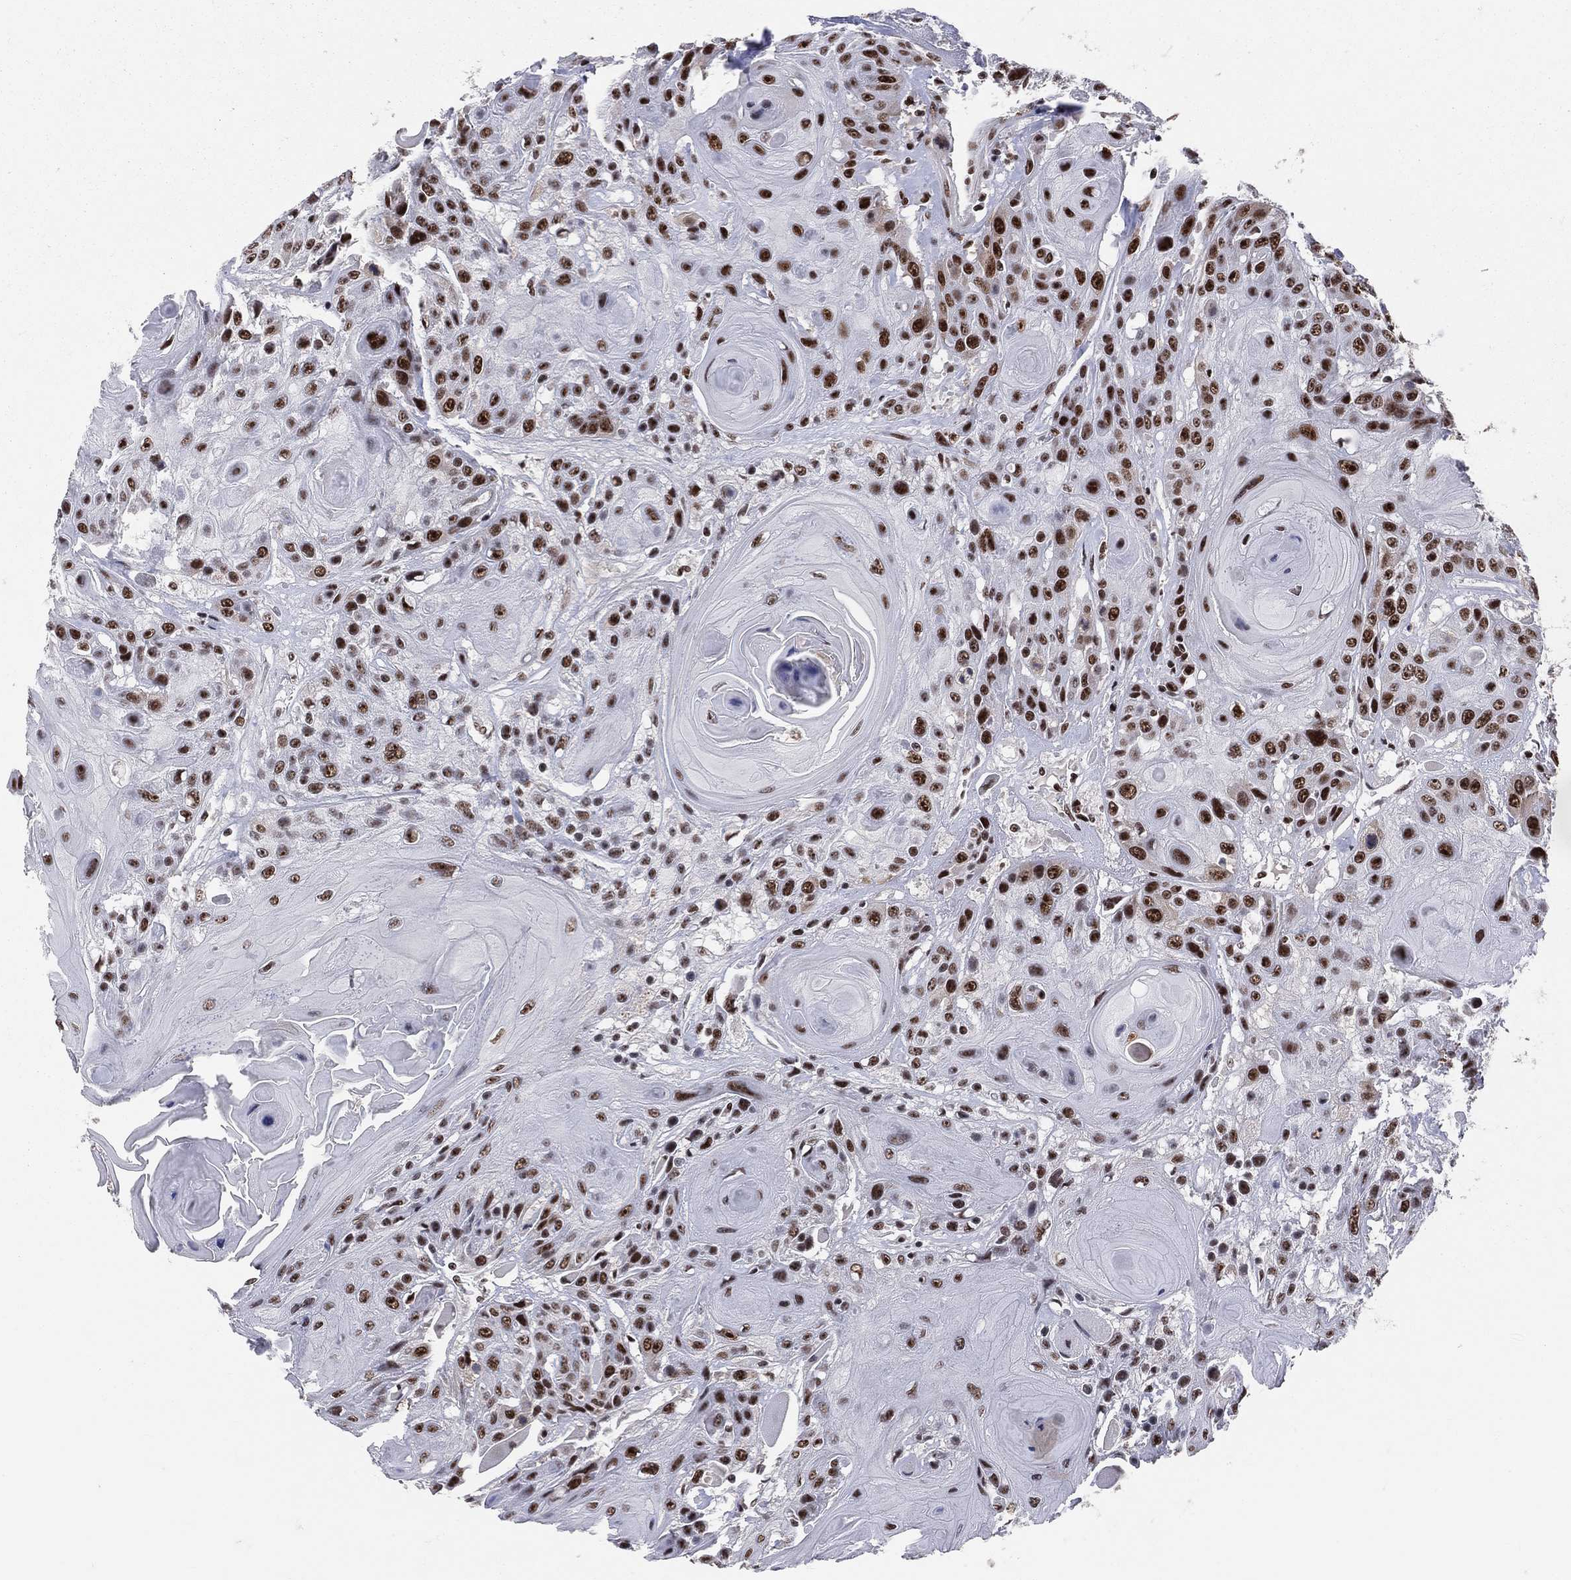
{"staining": {"intensity": "strong", "quantity": ">75%", "location": "nuclear"}, "tissue": "head and neck cancer", "cell_type": "Tumor cells", "image_type": "cancer", "snomed": [{"axis": "morphology", "description": "Squamous cell carcinoma, NOS"}, {"axis": "topography", "description": "Head-Neck"}], "caption": "Immunohistochemical staining of head and neck squamous cell carcinoma demonstrates high levels of strong nuclear protein staining in approximately >75% of tumor cells.", "gene": "CDK7", "patient": {"sex": "female", "age": 59}}